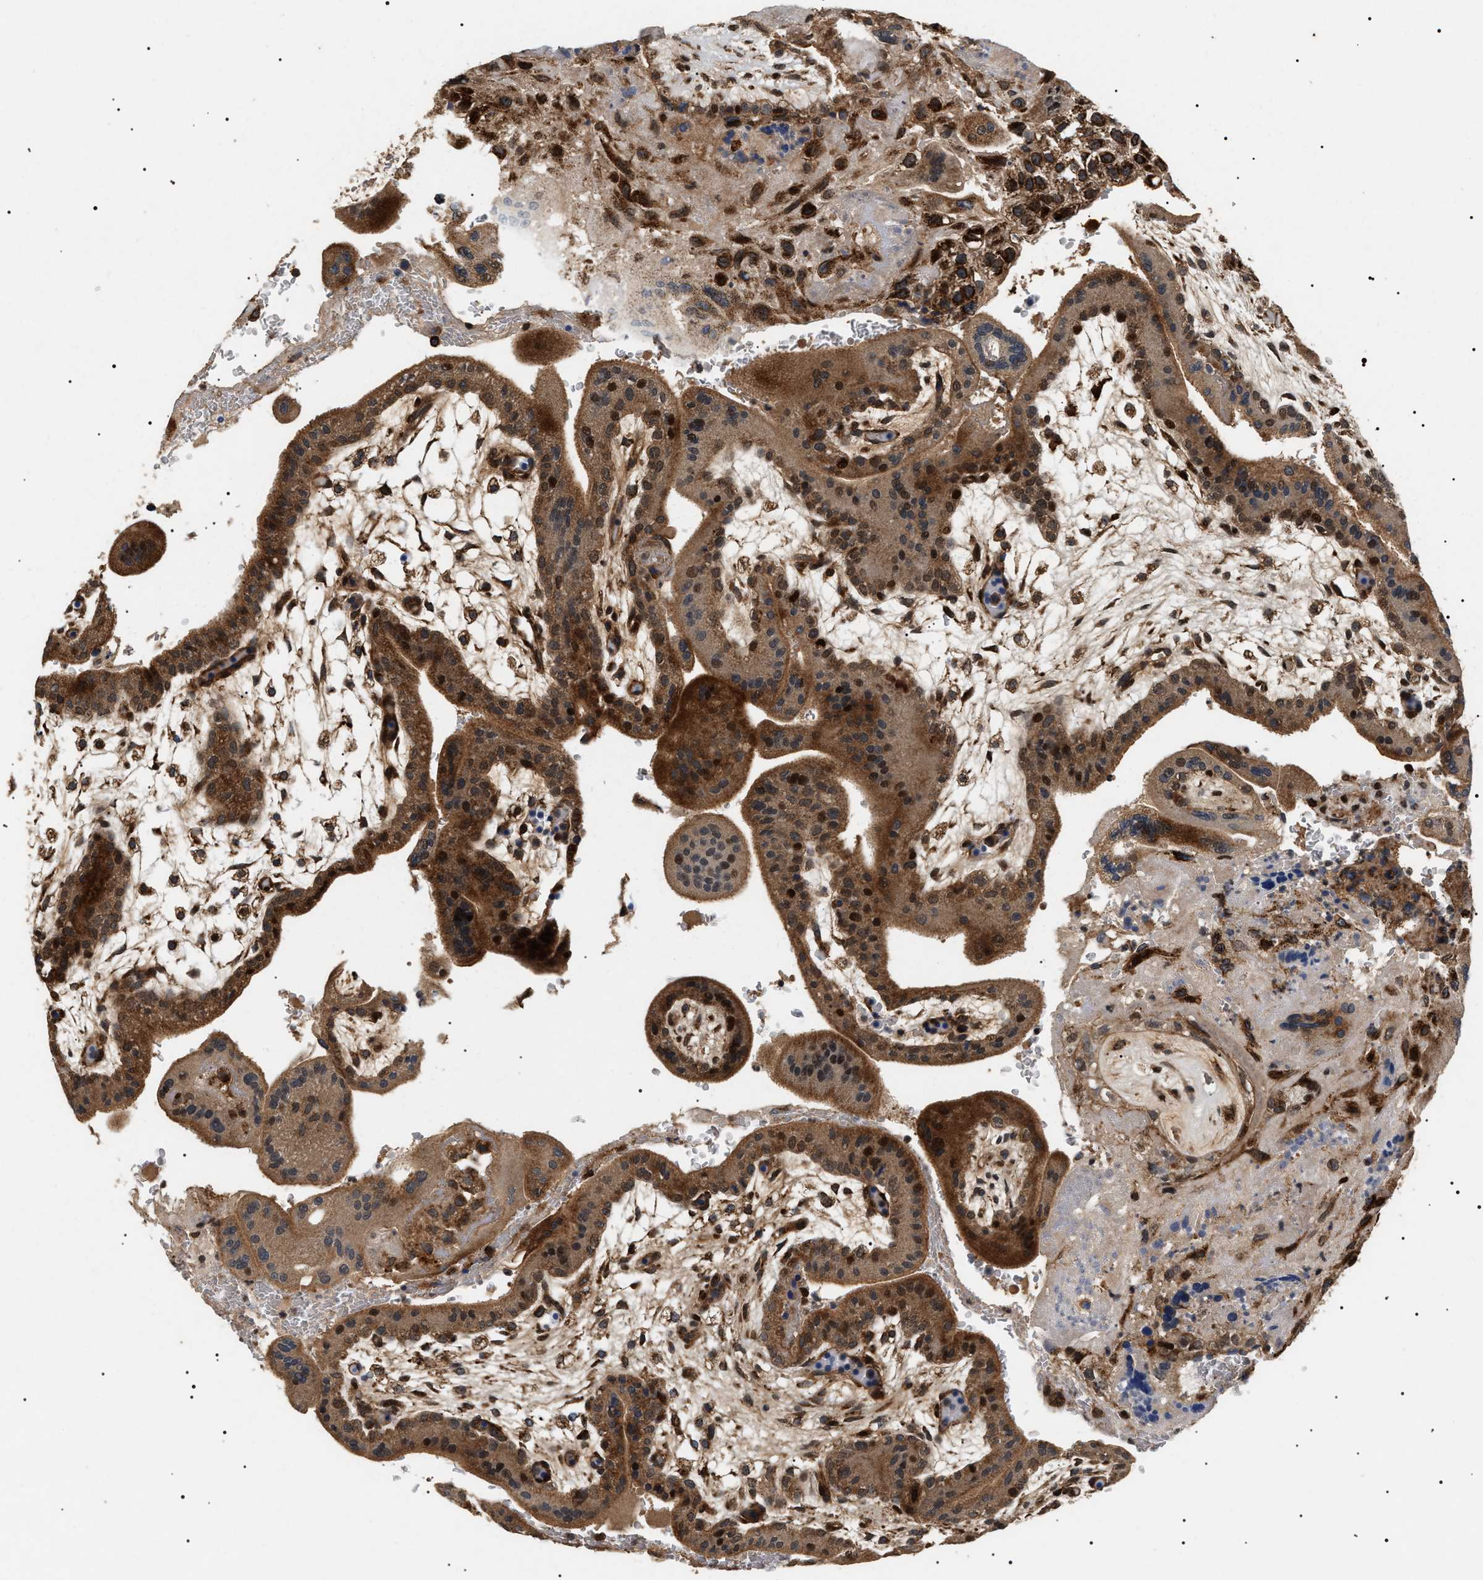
{"staining": {"intensity": "moderate", "quantity": ">75%", "location": "cytoplasmic/membranous,nuclear"}, "tissue": "placenta", "cell_type": "Decidual cells", "image_type": "normal", "snomed": [{"axis": "morphology", "description": "Normal tissue, NOS"}, {"axis": "topography", "description": "Placenta"}], "caption": "DAB (3,3'-diaminobenzidine) immunohistochemical staining of benign human placenta displays moderate cytoplasmic/membranous,nuclear protein expression in approximately >75% of decidual cells. The protein of interest is shown in brown color, while the nuclei are stained blue.", "gene": "ZBTB26", "patient": {"sex": "female", "age": 35}}